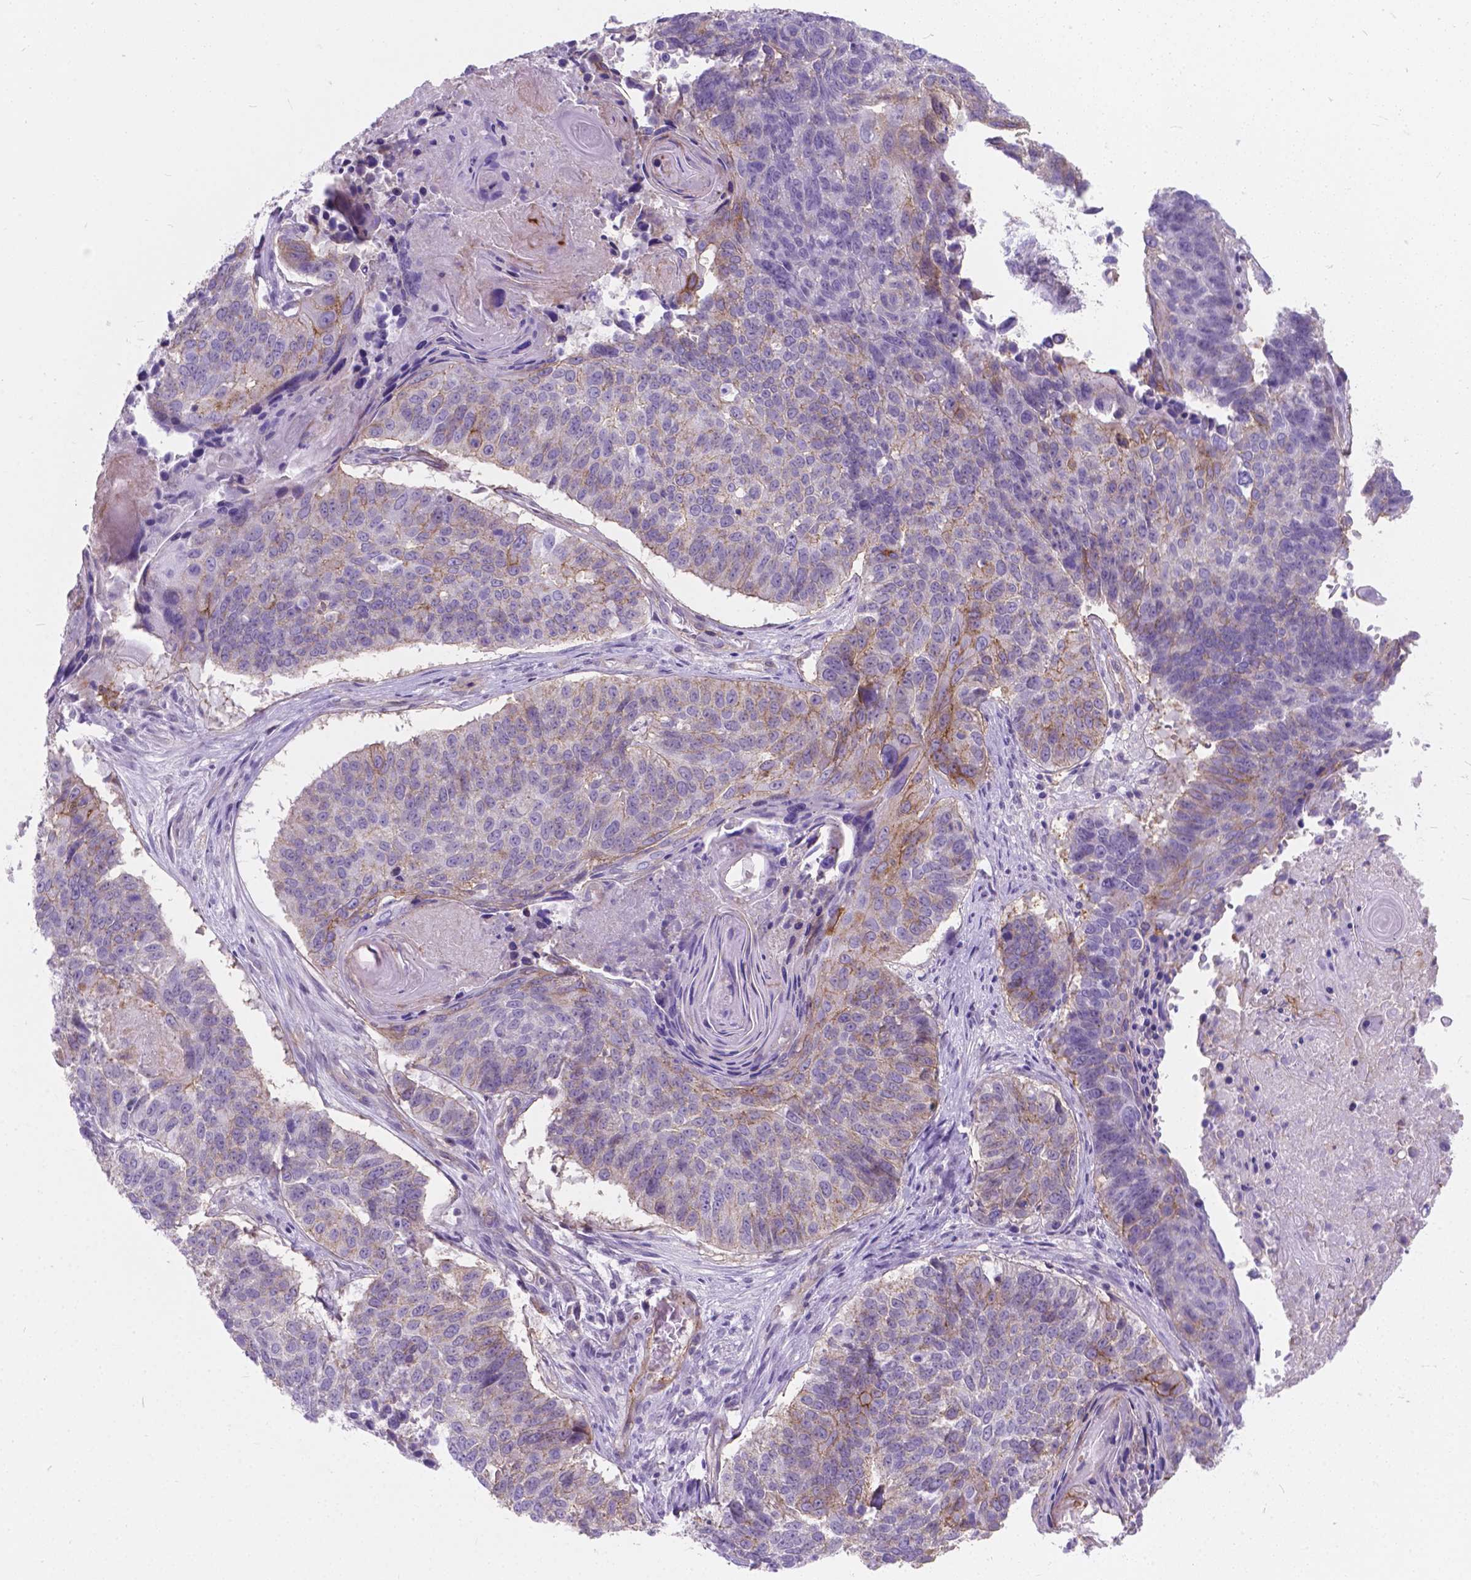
{"staining": {"intensity": "moderate", "quantity": "25%-75%", "location": "cytoplasmic/membranous"}, "tissue": "lung cancer", "cell_type": "Tumor cells", "image_type": "cancer", "snomed": [{"axis": "morphology", "description": "Squamous cell carcinoma, NOS"}, {"axis": "topography", "description": "Lung"}], "caption": "Immunohistochemistry (IHC) micrograph of neoplastic tissue: human lung cancer stained using IHC displays medium levels of moderate protein expression localized specifically in the cytoplasmic/membranous of tumor cells, appearing as a cytoplasmic/membranous brown color.", "gene": "KIAA0040", "patient": {"sex": "male", "age": 73}}